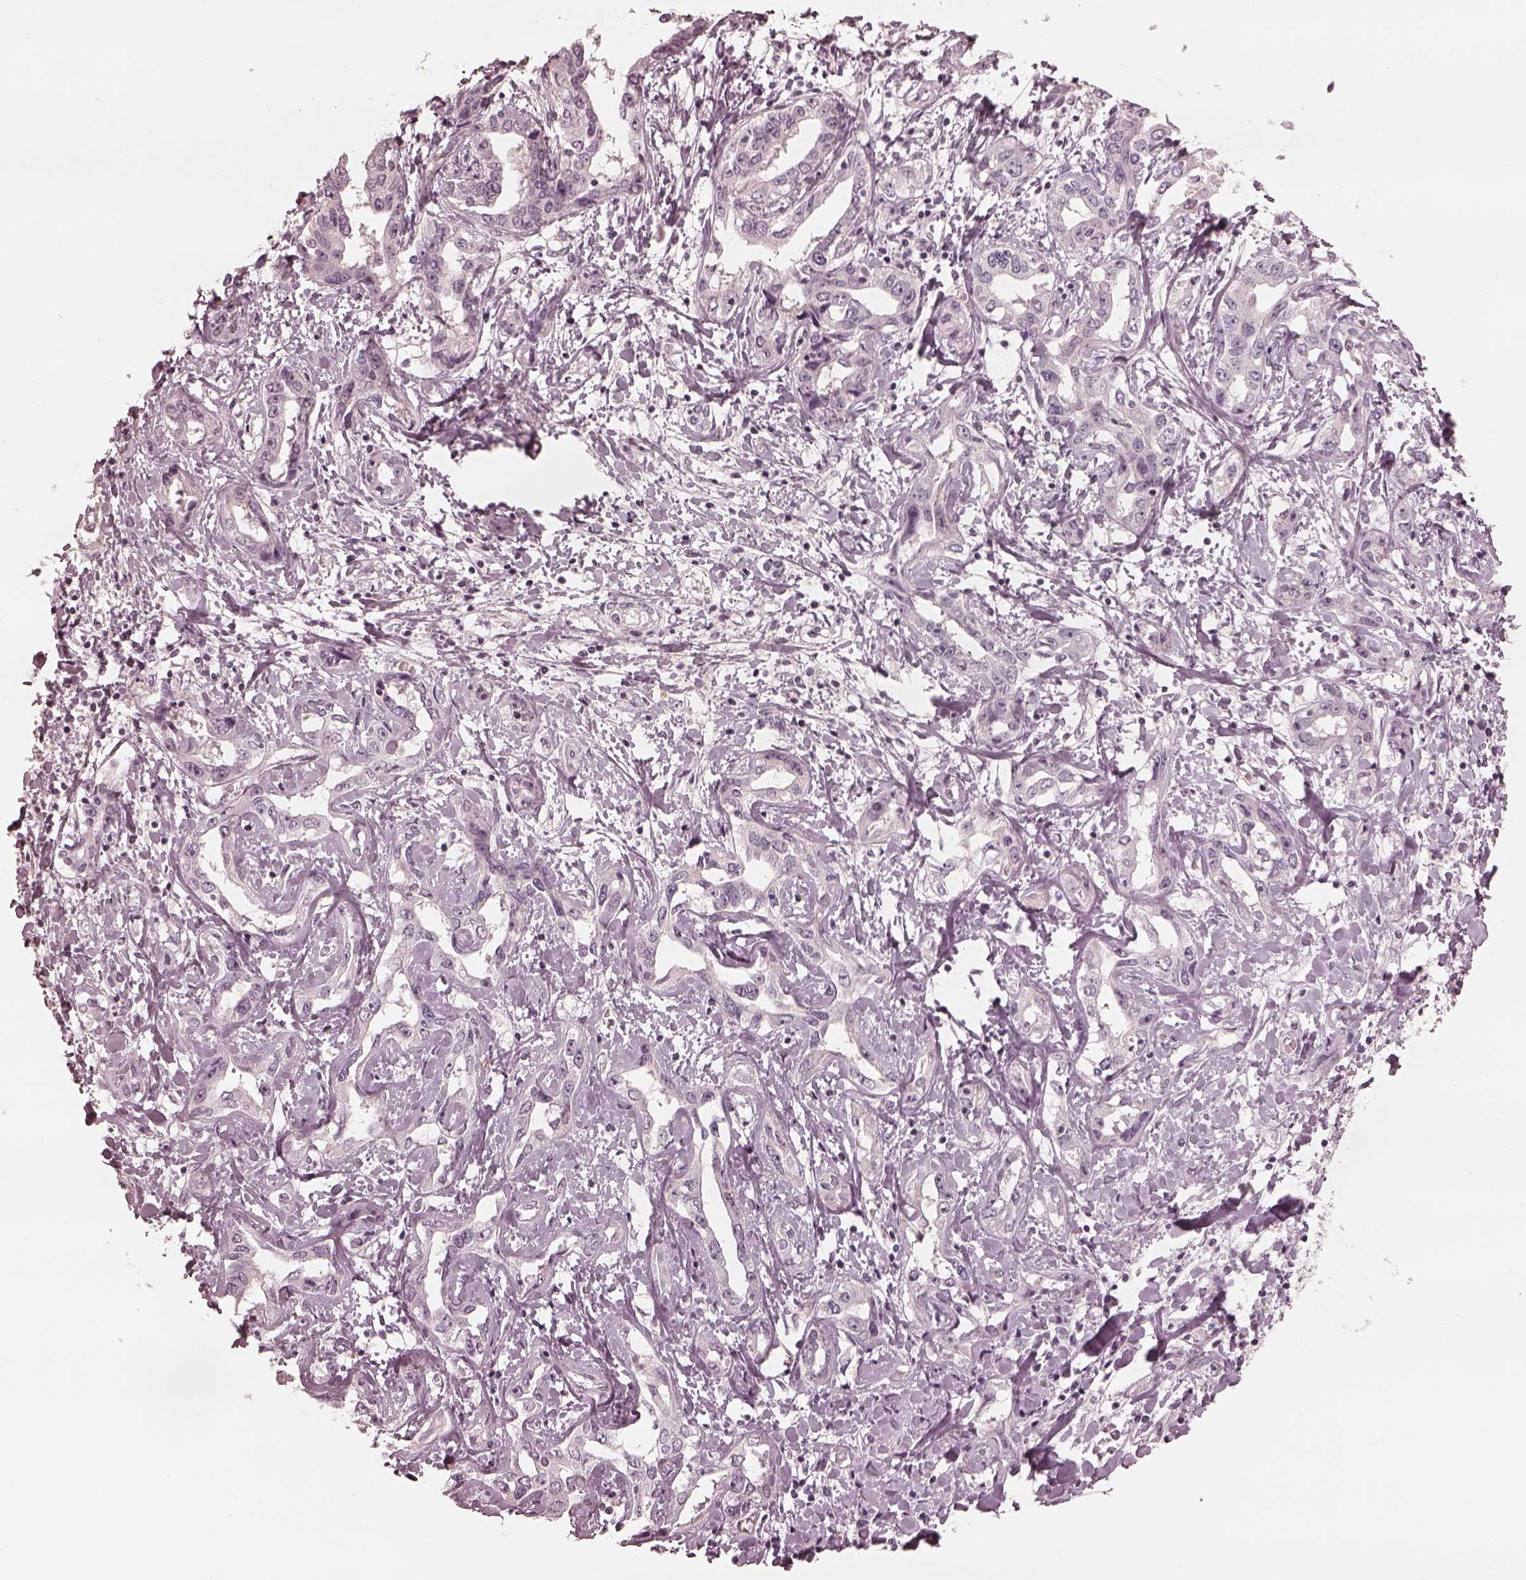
{"staining": {"intensity": "negative", "quantity": "none", "location": "none"}, "tissue": "liver cancer", "cell_type": "Tumor cells", "image_type": "cancer", "snomed": [{"axis": "morphology", "description": "Cholangiocarcinoma"}, {"axis": "topography", "description": "Liver"}], "caption": "Tumor cells are negative for brown protein staining in liver cancer.", "gene": "ADRB3", "patient": {"sex": "male", "age": 59}}